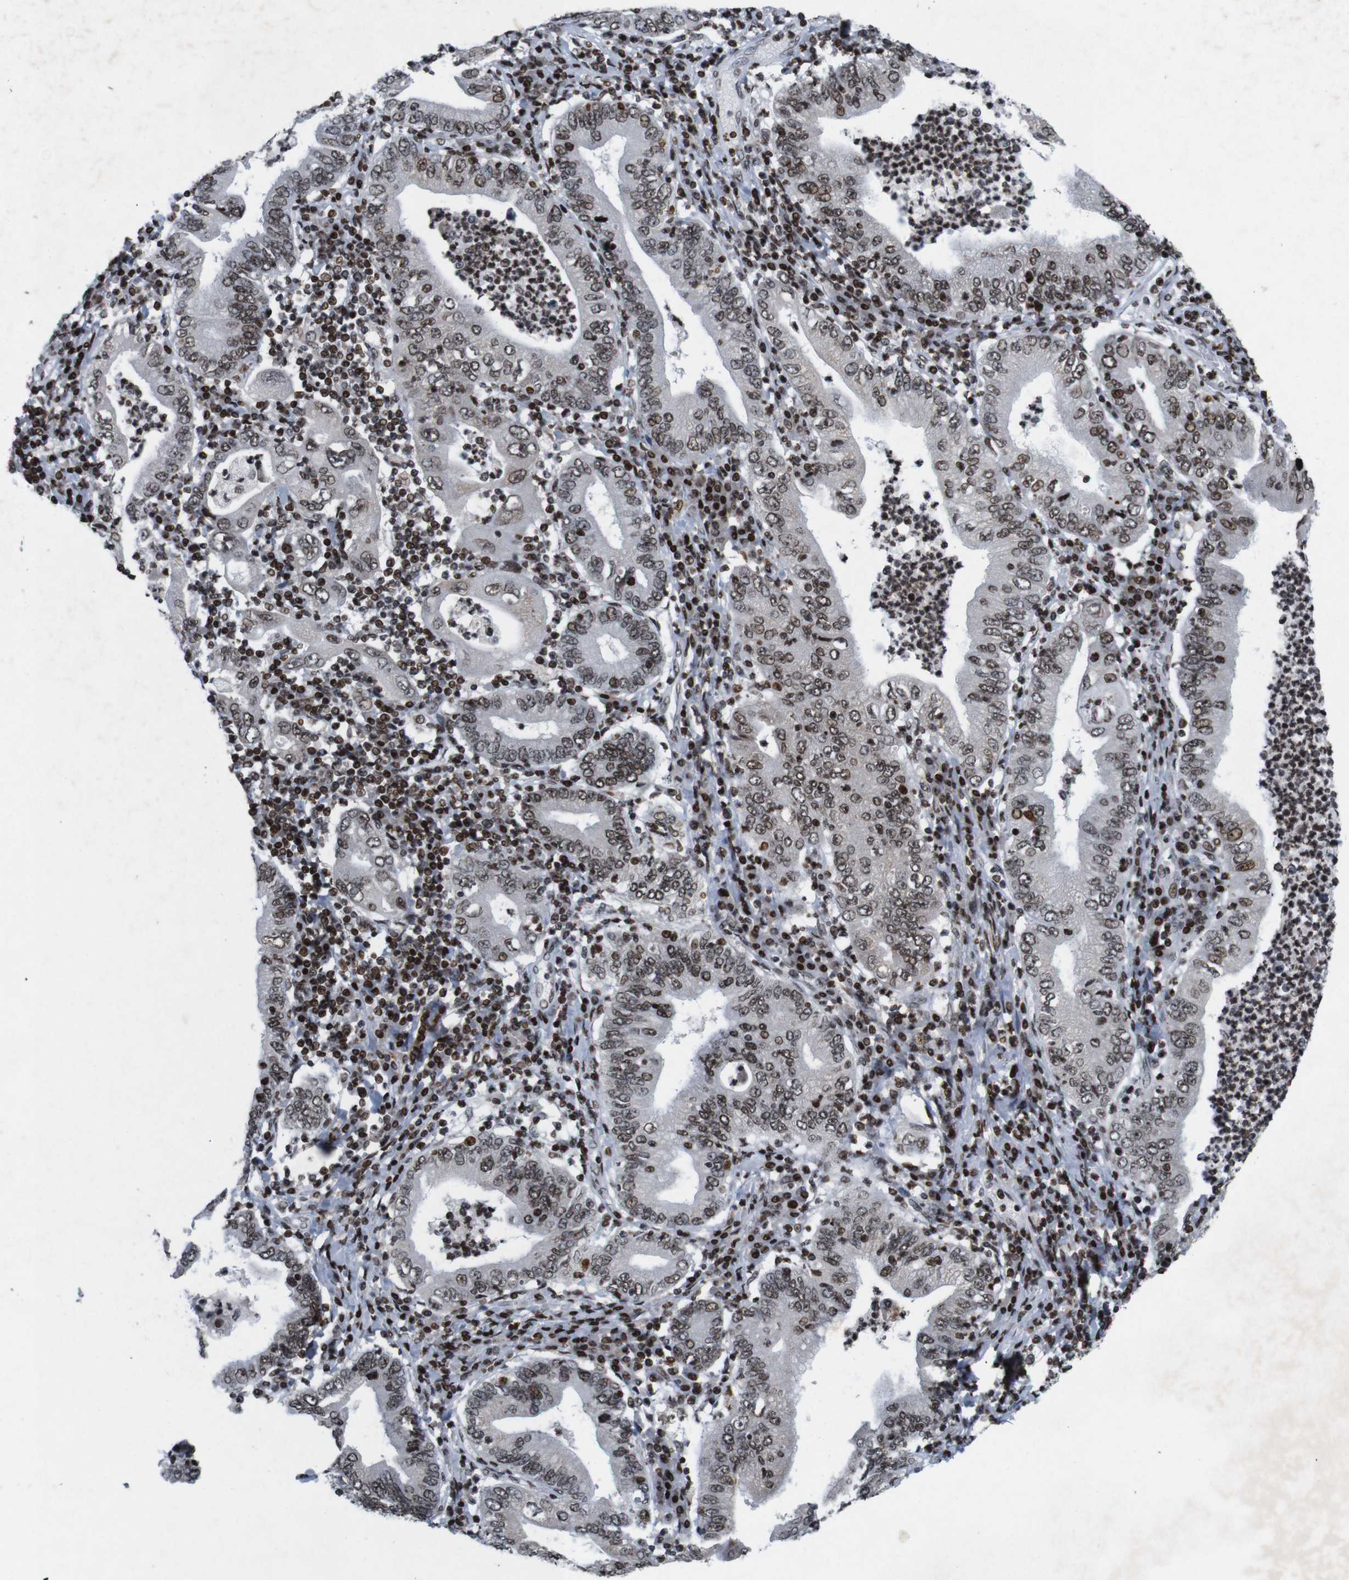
{"staining": {"intensity": "weak", "quantity": ">75%", "location": "nuclear"}, "tissue": "stomach cancer", "cell_type": "Tumor cells", "image_type": "cancer", "snomed": [{"axis": "morphology", "description": "Normal tissue, NOS"}, {"axis": "morphology", "description": "Adenocarcinoma, NOS"}, {"axis": "topography", "description": "Esophagus"}, {"axis": "topography", "description": "Stomach, upper"}, {"axis": "topography", "description": "Peripheral nerve tissue"}], "caption": "IHC photomicrograph of human stomach cancer (adenocarcinoma) stained for a protein (brown), which reveals low levels of weak nuclear expression in approximately >75% of tumor cells.", "gene": "MAGEH1", "patient": {"sex": "male", "age": 62}}